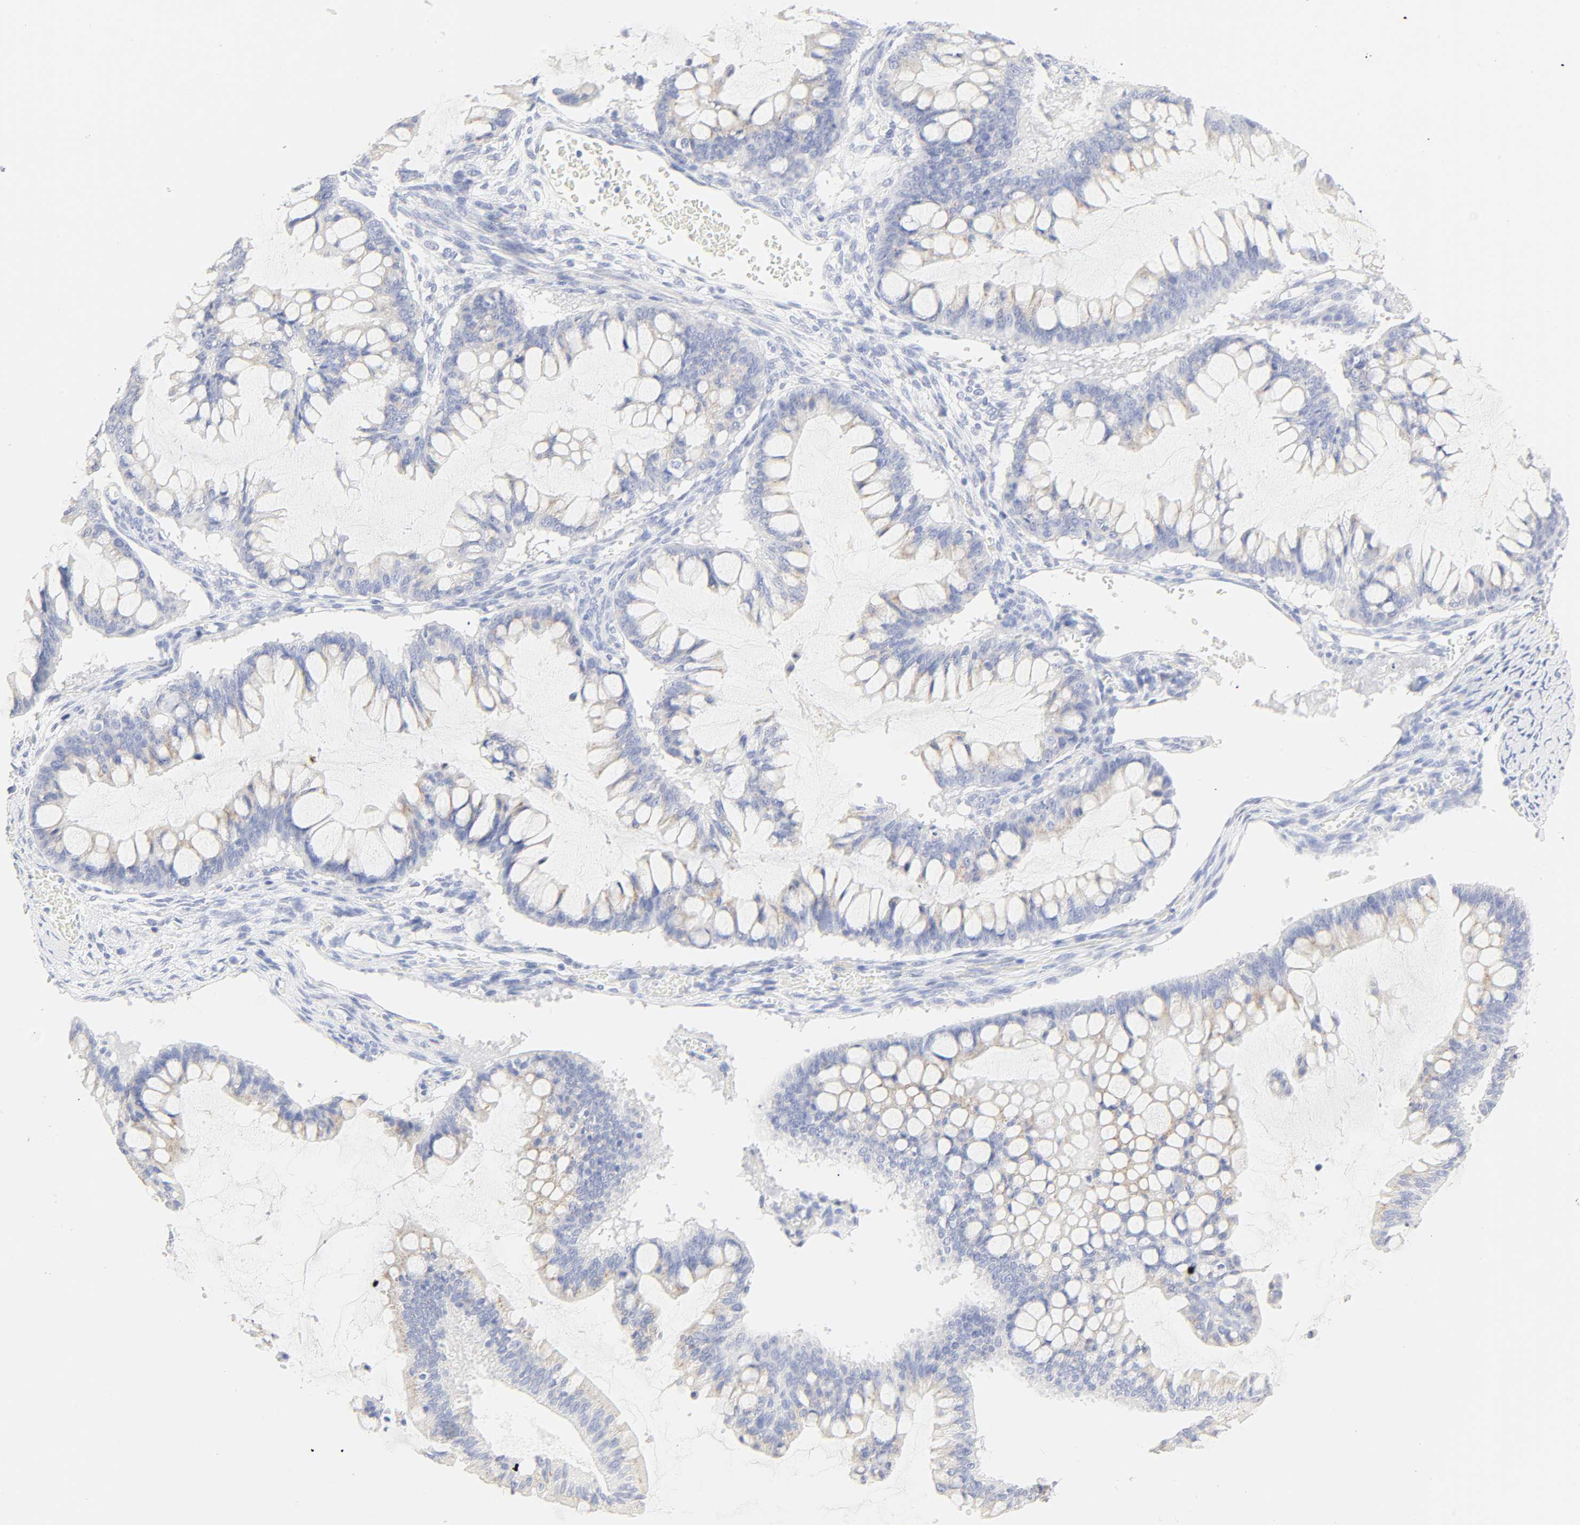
{"staining": {"intensity": "weak", "quantity": "25%-75%", "location": "cytoplasmic/membranous"}, "tissue": "ovarian cancer", "cell_type": "Tumor cells", "image_type": "cancer", "snomed": [{"axis": "morphology", "description": "Cystadenocarcinoma, mucinous, NOS"}, {"axis": "topography", "description": "Ovary"}], "caption": "Ovarian mucinous cystadenocarcinoma stained with DAB immunohistochemistry (IHC) shows low levels of weak cytoplasmic/membranous staining in approximately 25%-75% of tumor cells. (DAB (3,3'-diaminobenzidine) IHC with brightfield microscopy, high magnification).", "gene": "SLCO1B3", "patient": {"sex": "female", "age": 73}}